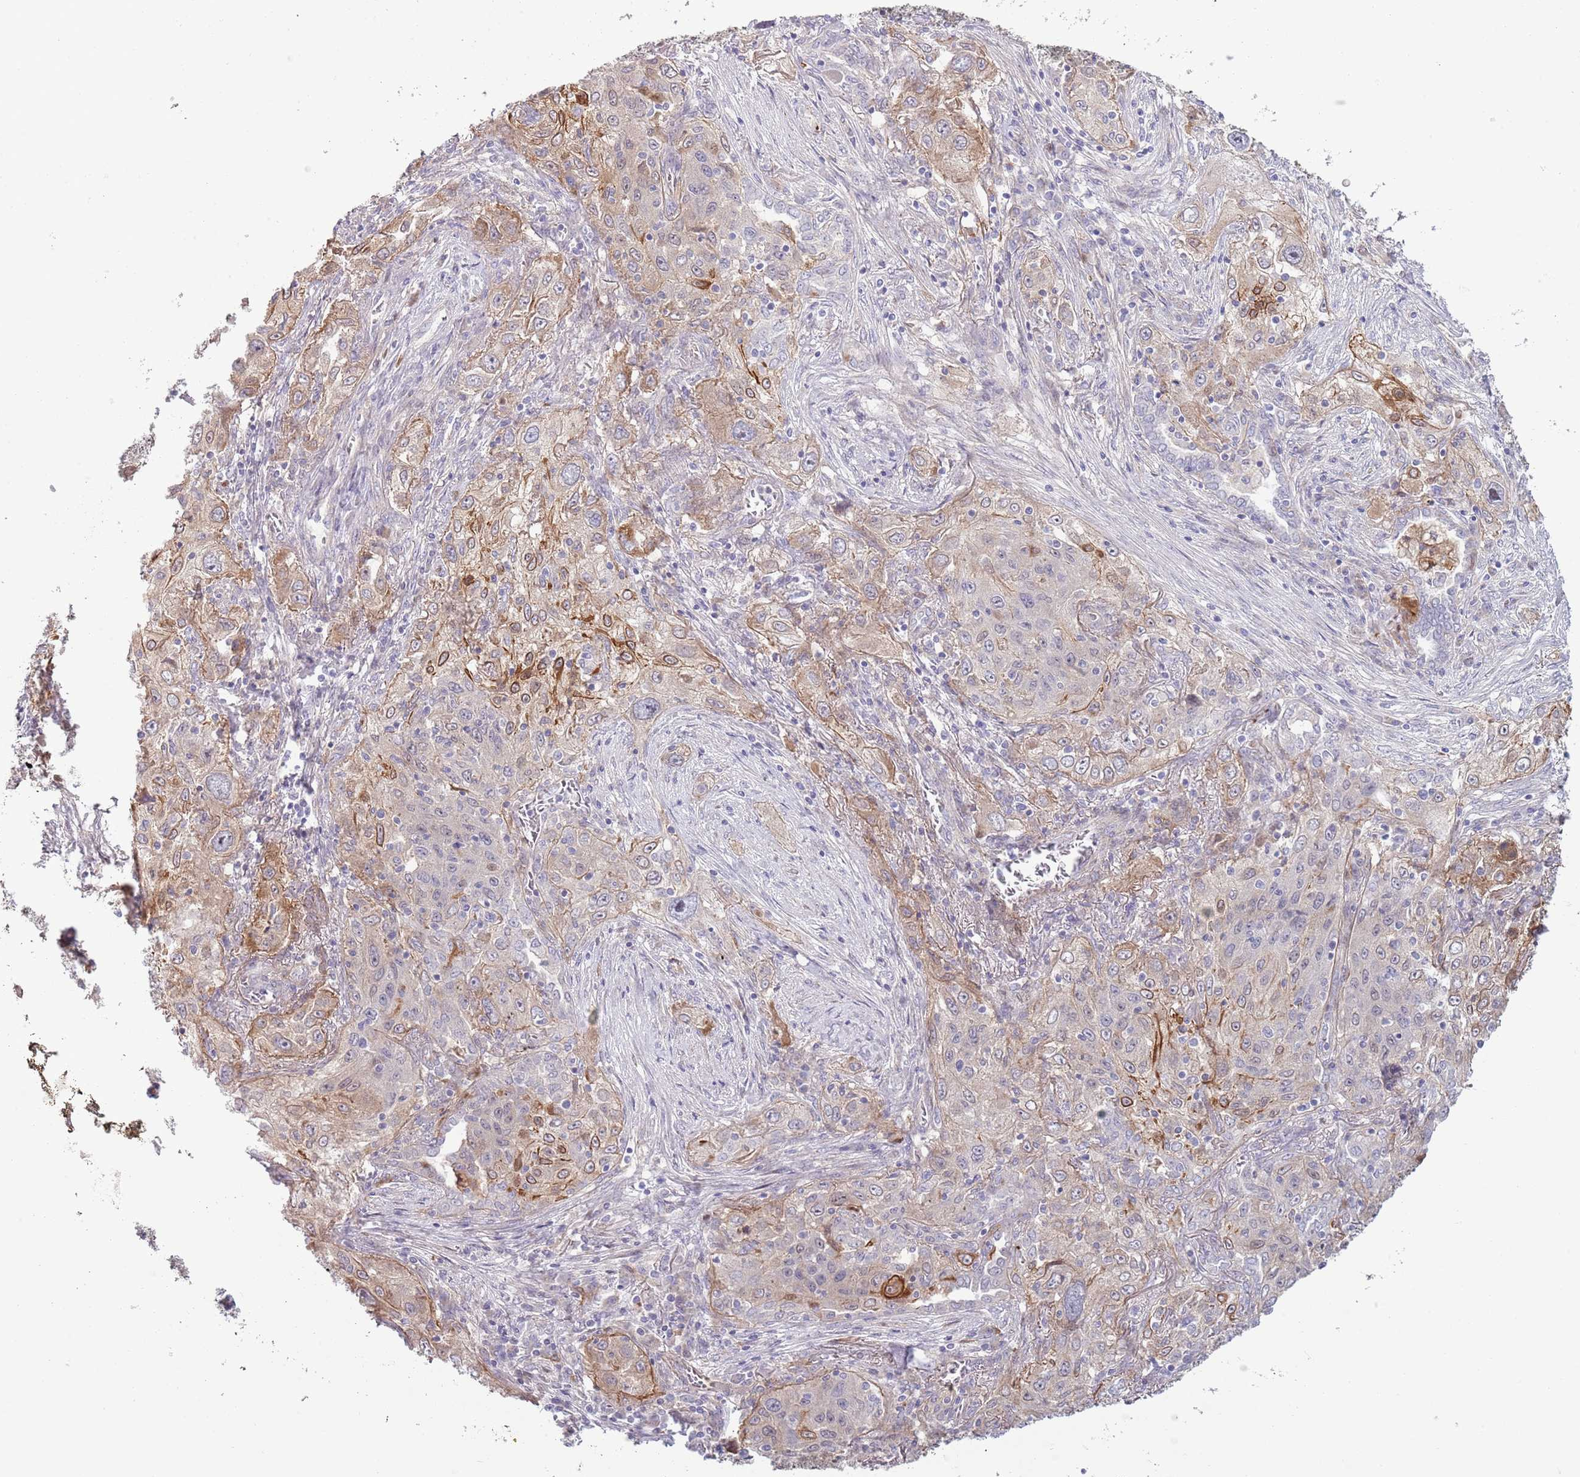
{"staining": {"intensity": "weak", "quantity": "25%-75%", "location": "cytoplasmic/membranous"}, "tissue": "lung cancer", "cell_type": "Tumor cells", "image_type": "cancer", "snomed": [{"axis": "morphology", "description": "Squamous cell carcinoma, NOS"}, {"axis": "topography", "description": "Lung"}], "caption": "Immunohistochemistry (IHC) (DAB) staining of human lung cancer displays weak cytoplasmic/membranous protein staining in approximately 25%-75% of tumor cells.", "gene": "TINAGL1", "patient": {"sex": "female", "age": 69}}